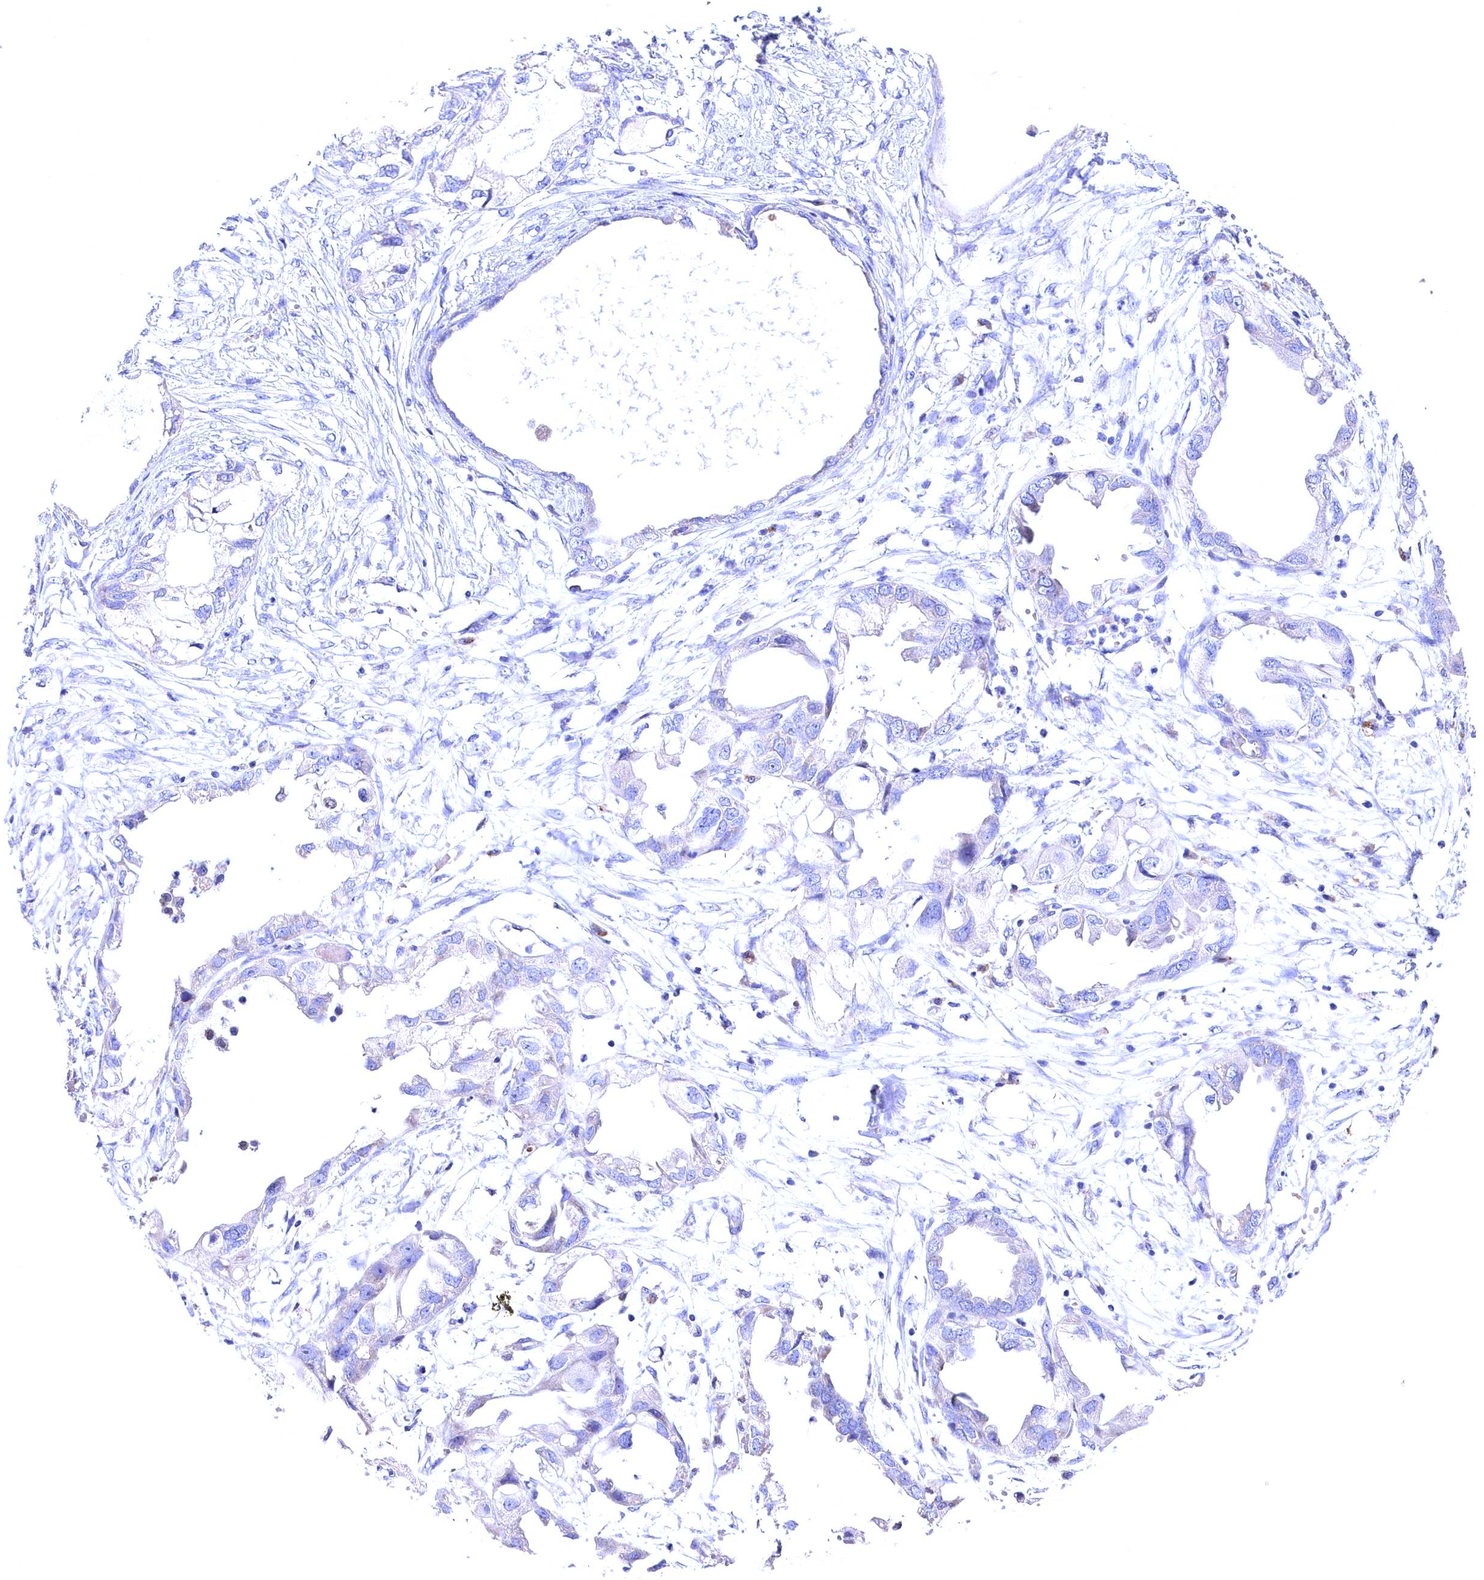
{"staining": {"intensity": "negative", "quantity": "none", "location": "none"}, "tissue": "endometrial cancer", "cell_type": "Tumor cells", "image_type": "cancer", "snomed": [{"axis": "morphology", "description": "Adenocarcinoma, NOS"}, {"axis": "morphology", "description": "Adenocarcinoma, metastatic, NOS"}, {"axis": "topography", "description": "Adipose tissue"}, {"axis": "topography", "description": "Endometrium"}], "caption": "DAB (3,3'-diaminobenzidine) immunohistochemical staining of endometrial cancer displays no significant staining in tumor cells.", "gene": "GPR108", "patient": {"sex": "female", "age": 67}}